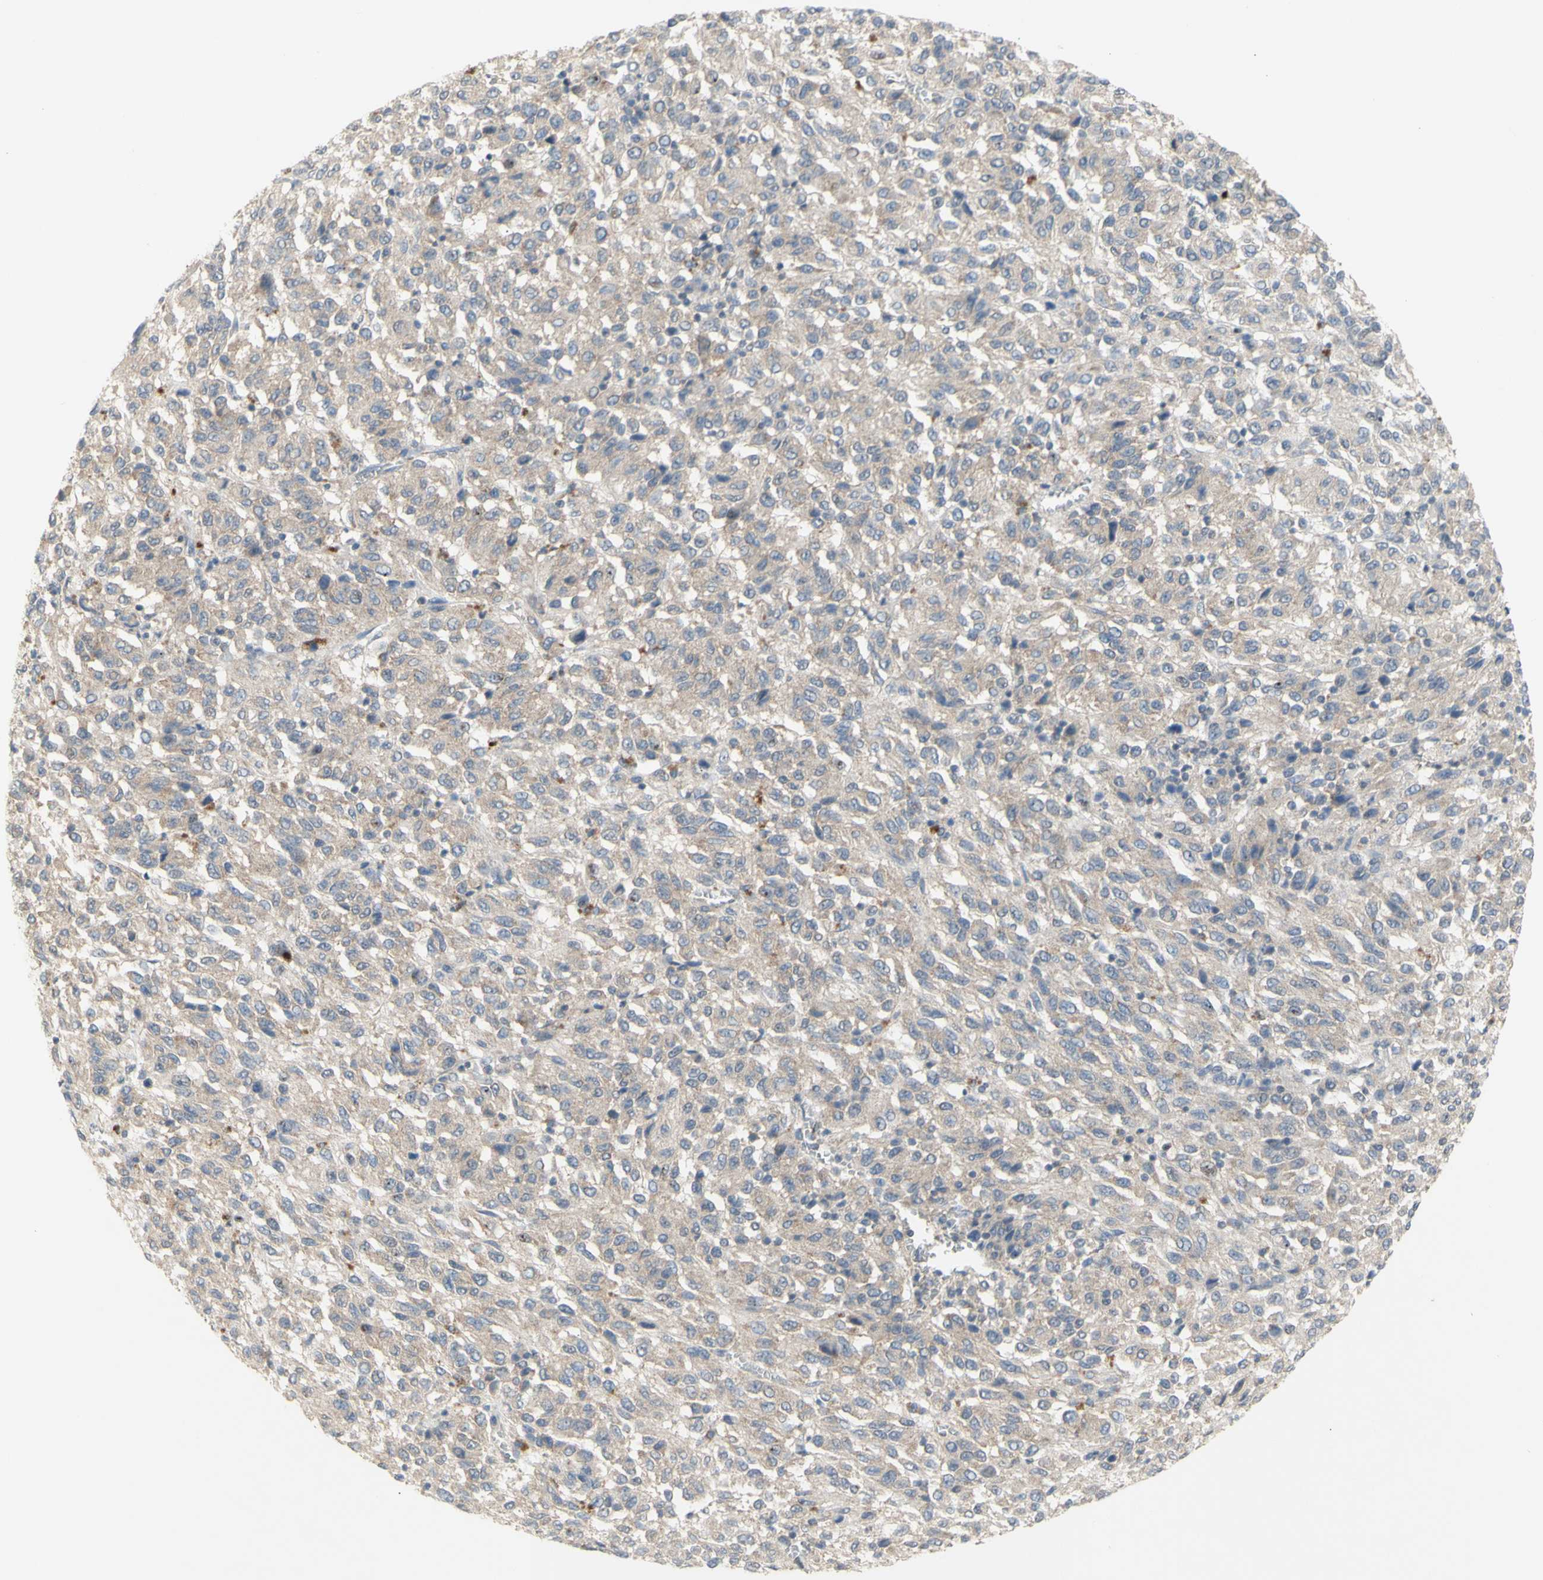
{"staining": {"intensity": "weak", "quantity": ">75%", "location": "cytoplasmic/membranous"}, "tissue": "melanoma", "cell_type": "Tumor cells", "image_type": "cancer", "snomed": [{"axis": "morphology", "description": "Malignant melanoma, Metastatic site"}, {"axis": "topography", "description": "Lung"}], "caption": "DAB (3,3'-diaminobenzidine) immunohistochemical staining of human melanoma shows weak cytoplasmic/membranous protein positivity in about >75% of tumor cells. (IHC, brightfield microscopy, high magnification).", "gene": "NLRP1", "patient": {"sex": "male", "age": 64}}